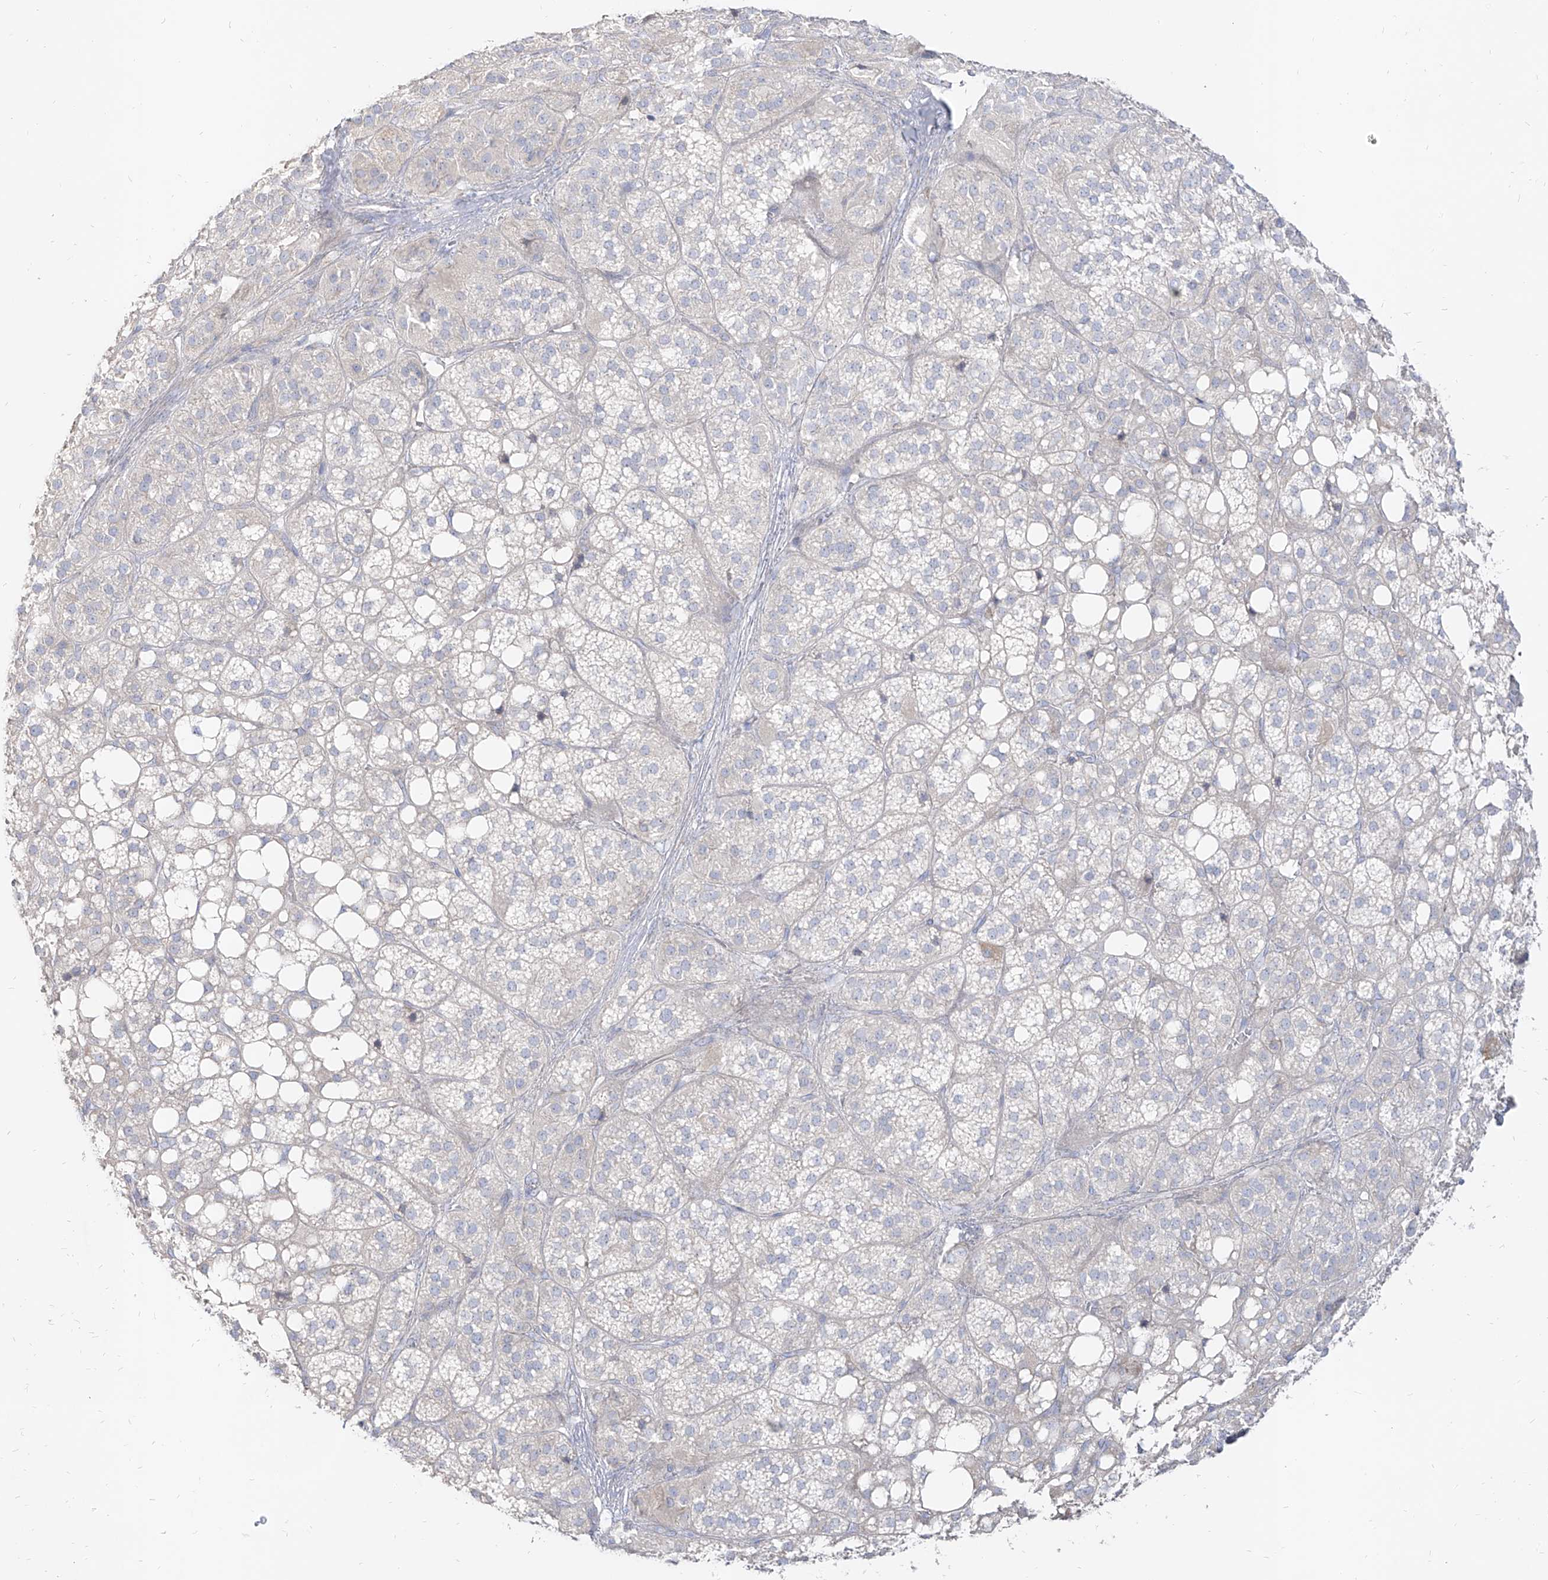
{"staining": {"intensity": "weak", "quantity": "<25%", "location": "cytoplasmic/membranous"}, "tissue": "adrenal gland", "cell_type": "Glandular cells", "image_type": "normal", "snomed": [{"axis": "morphology", "description": "Normal tissue, NOS"}, {"axis": "topography", "description": "Adrenal gland"}], "caption": "IHC of unremarkable human adrenal gland reveals no expression in glandular cells.", "gene": "RBFOX3", "patient": {"sex": "female", "age": 59}}